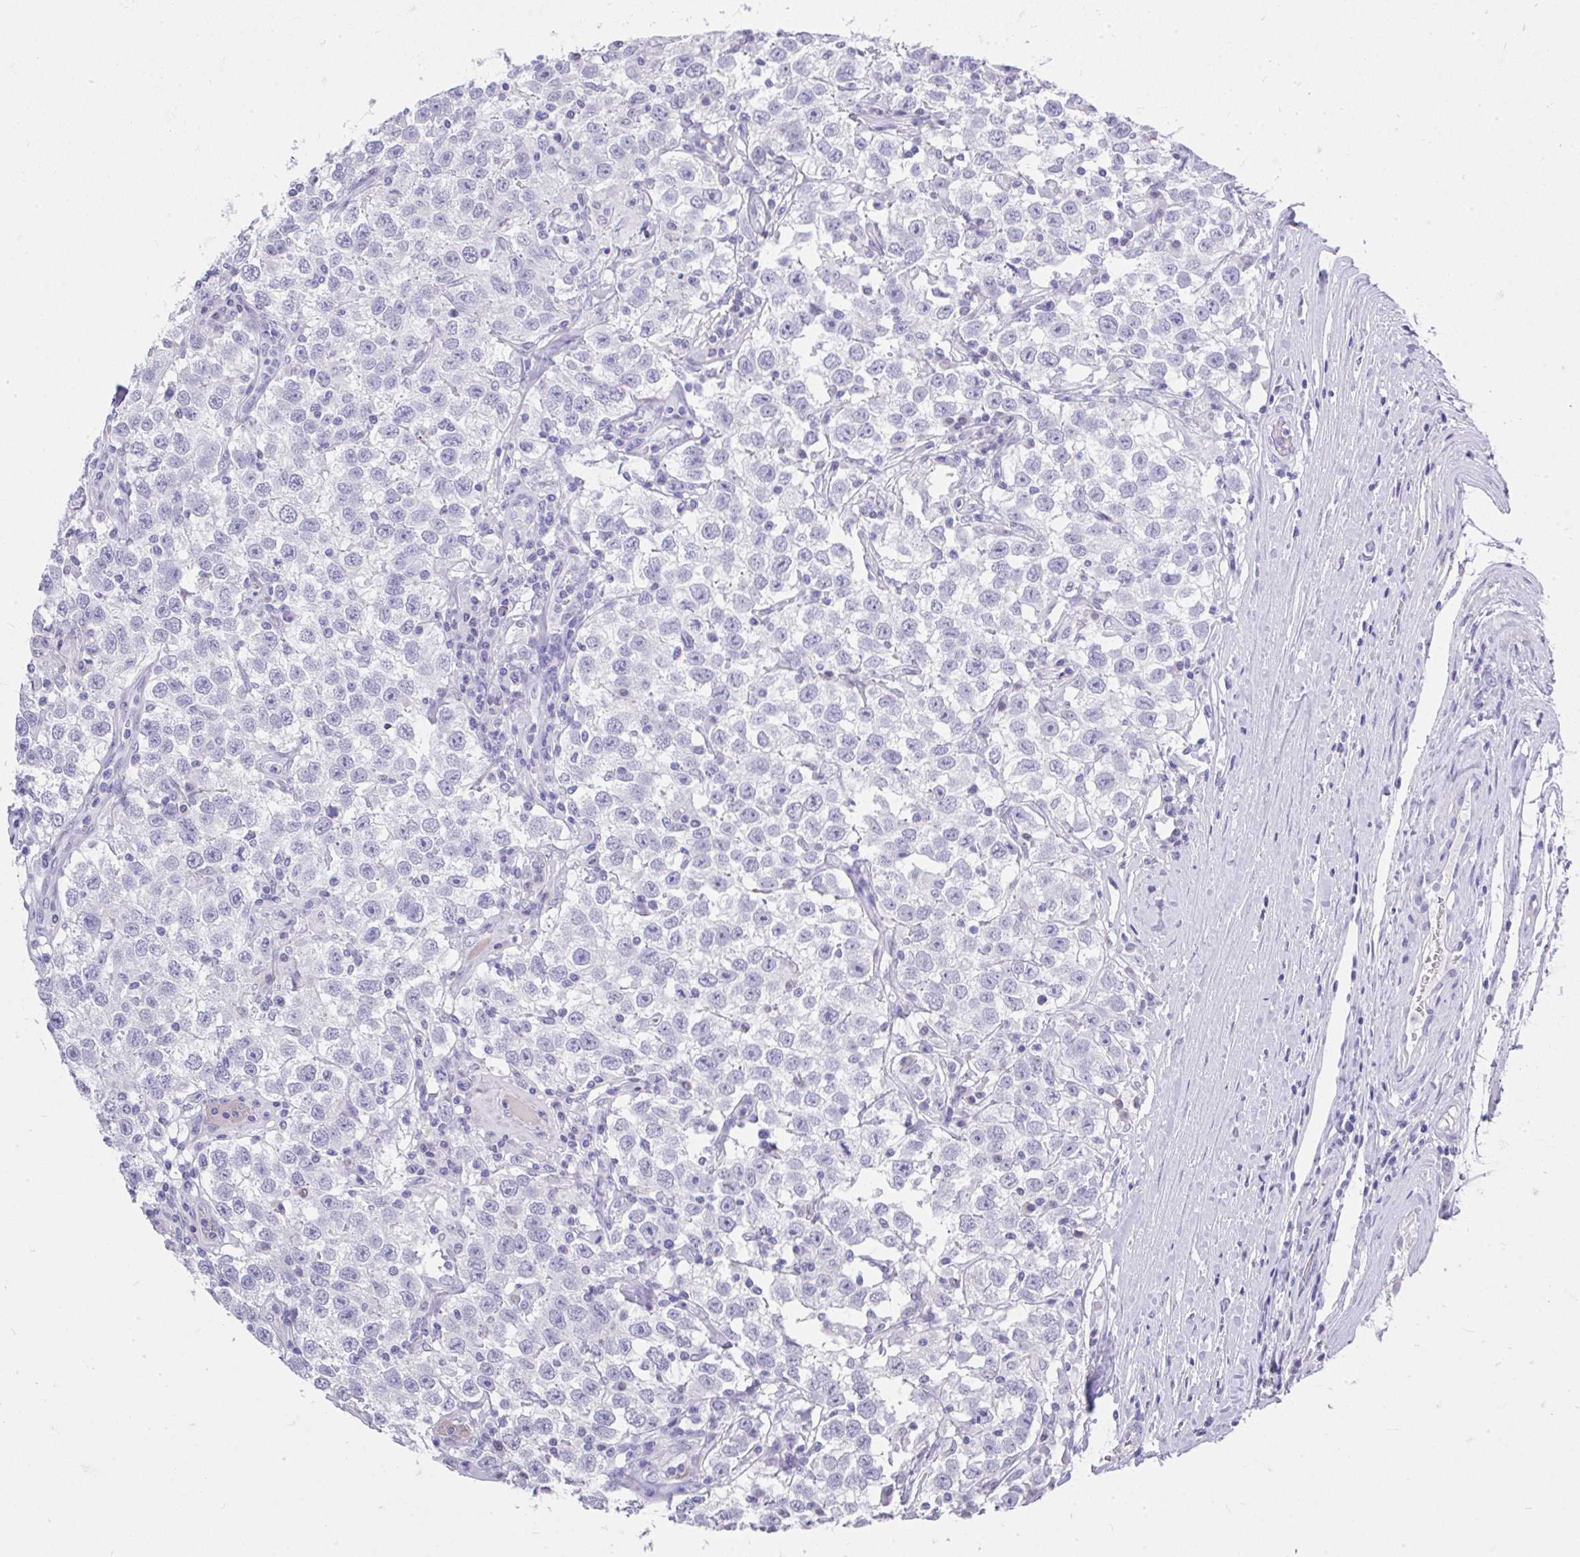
{"staining": {"intensity": "negative", "quantity": "none", "location": "none"}, "tissue": "testis cancer", "cell_type": "Tumor cells", "image_type": "cancer", "snomed": [{"axis": "morphology", "description": "Seminoma, NOS"}, {"axis": "topography", "description": "Testis"}], "caption": "Tumor cells are negative for protein expression in human seminoma (testis). (DAB immunohistochemistry (IHC) visualized using brightfield microscopy, high magnification).", "gene": "MS4A12", "patient": {"sex": "male", "age": 41}}